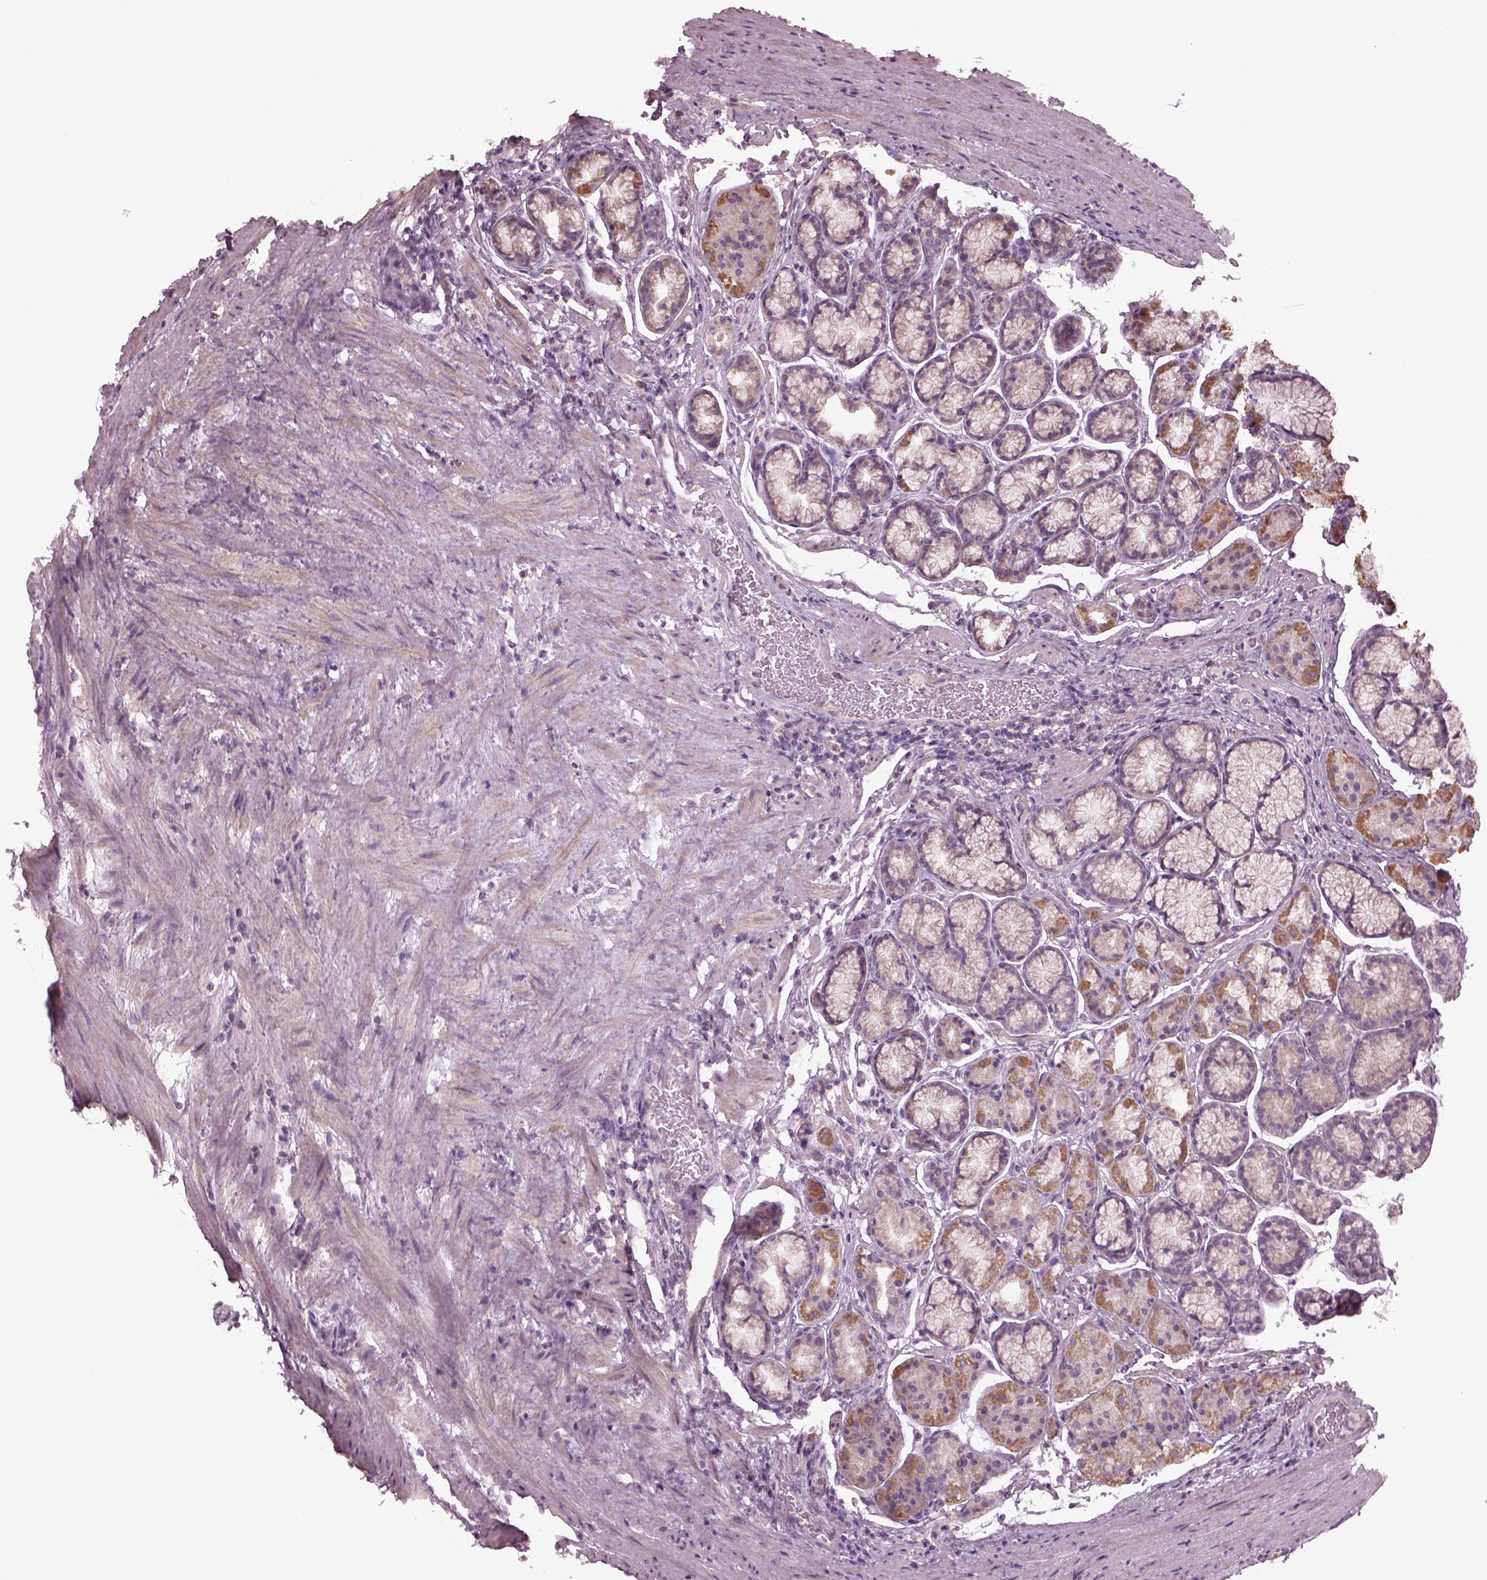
{"staining": {"intensity": "moderate", "quantity": "25%-75%", "location": "cytoplasmic/membranous"}, "tissue": "stomach", "cell_type": "Glandular cells", "image_type": "normal", "snomed": [{"axis": "morphology", "description": "Normal tissue, NOS"}, {"axis": "morphology", "description": "Adenocarcinoma, NOS"}, {"axis": "morphology", "description": "Adenocarcinoma, High grade"}, {"axis": "topography", "description": "Stomach, upper"}, {"axis": "topography", "description": "Stomach"}], "caption": "Normal stomach was stained to show a protein in brown. There is medium levels of moderate cytoplasmic/membranous positivity in approximately 25%-75% of glandular cells.", "gene": "SPATA7", "patient": {"sex": "female", "age": 65}}